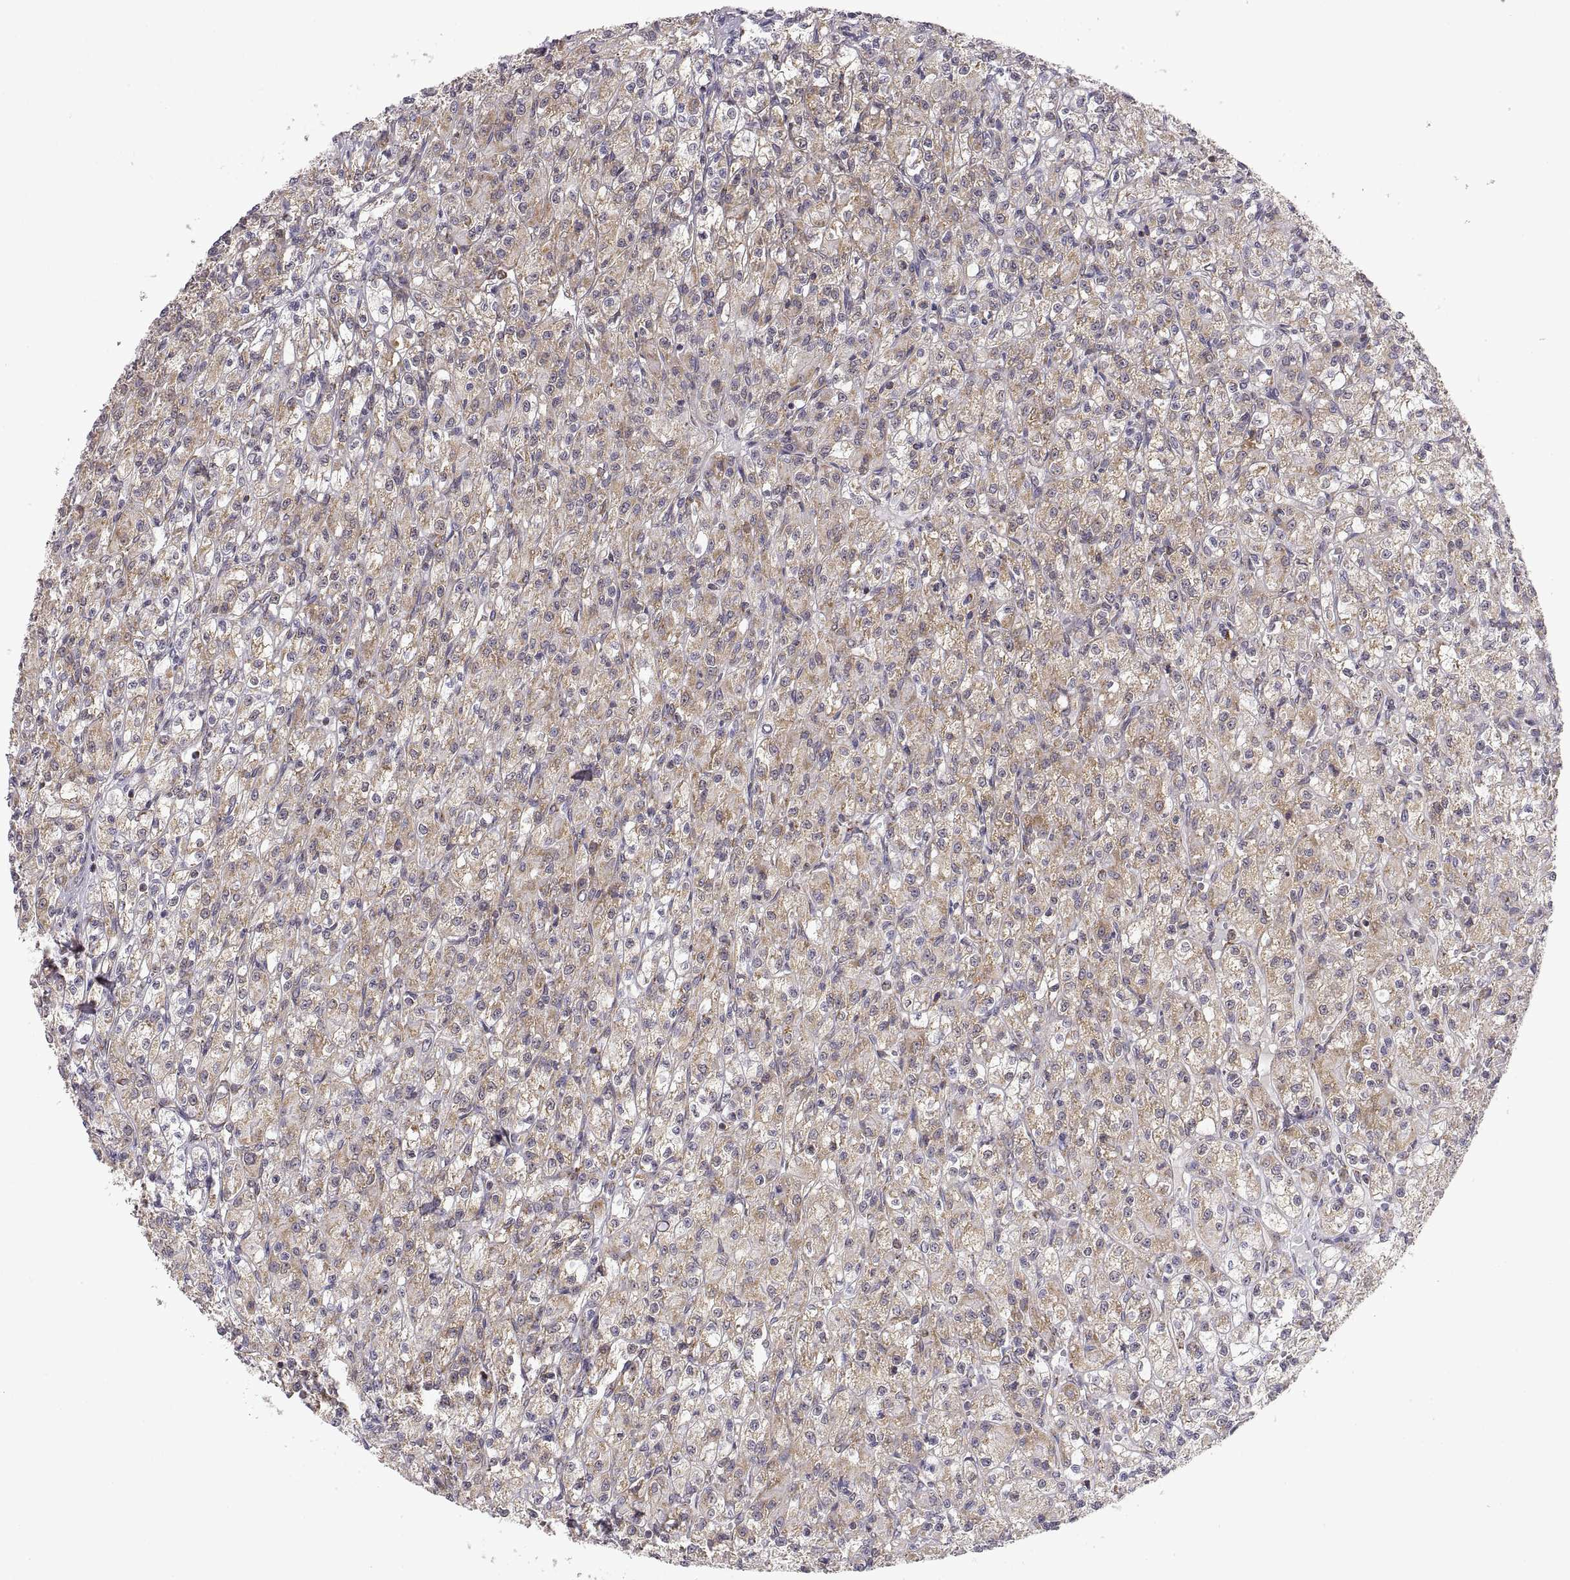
{"staining": {"intensity": "weak", "quantity": "25%-75%", "location": "cytoplasmic/membranous"}, "tissue": "renal cancer", "cell_type": "Tumor cells", "image_type": "cancer", "snomed": [{"axis": "morphology", "description": "Adenocarcinoma, NOS"}, {"axis": "topography", "description": "Kidney"}], "caption": "Renal adenocarcinoma stained for a protein (brown) reveals weak cytoplasmic/membranous positive positivity in about 25%-75% of tumor cells.", "gene": "MANBAL", "patient": {"sex": "female", "age": 70}}